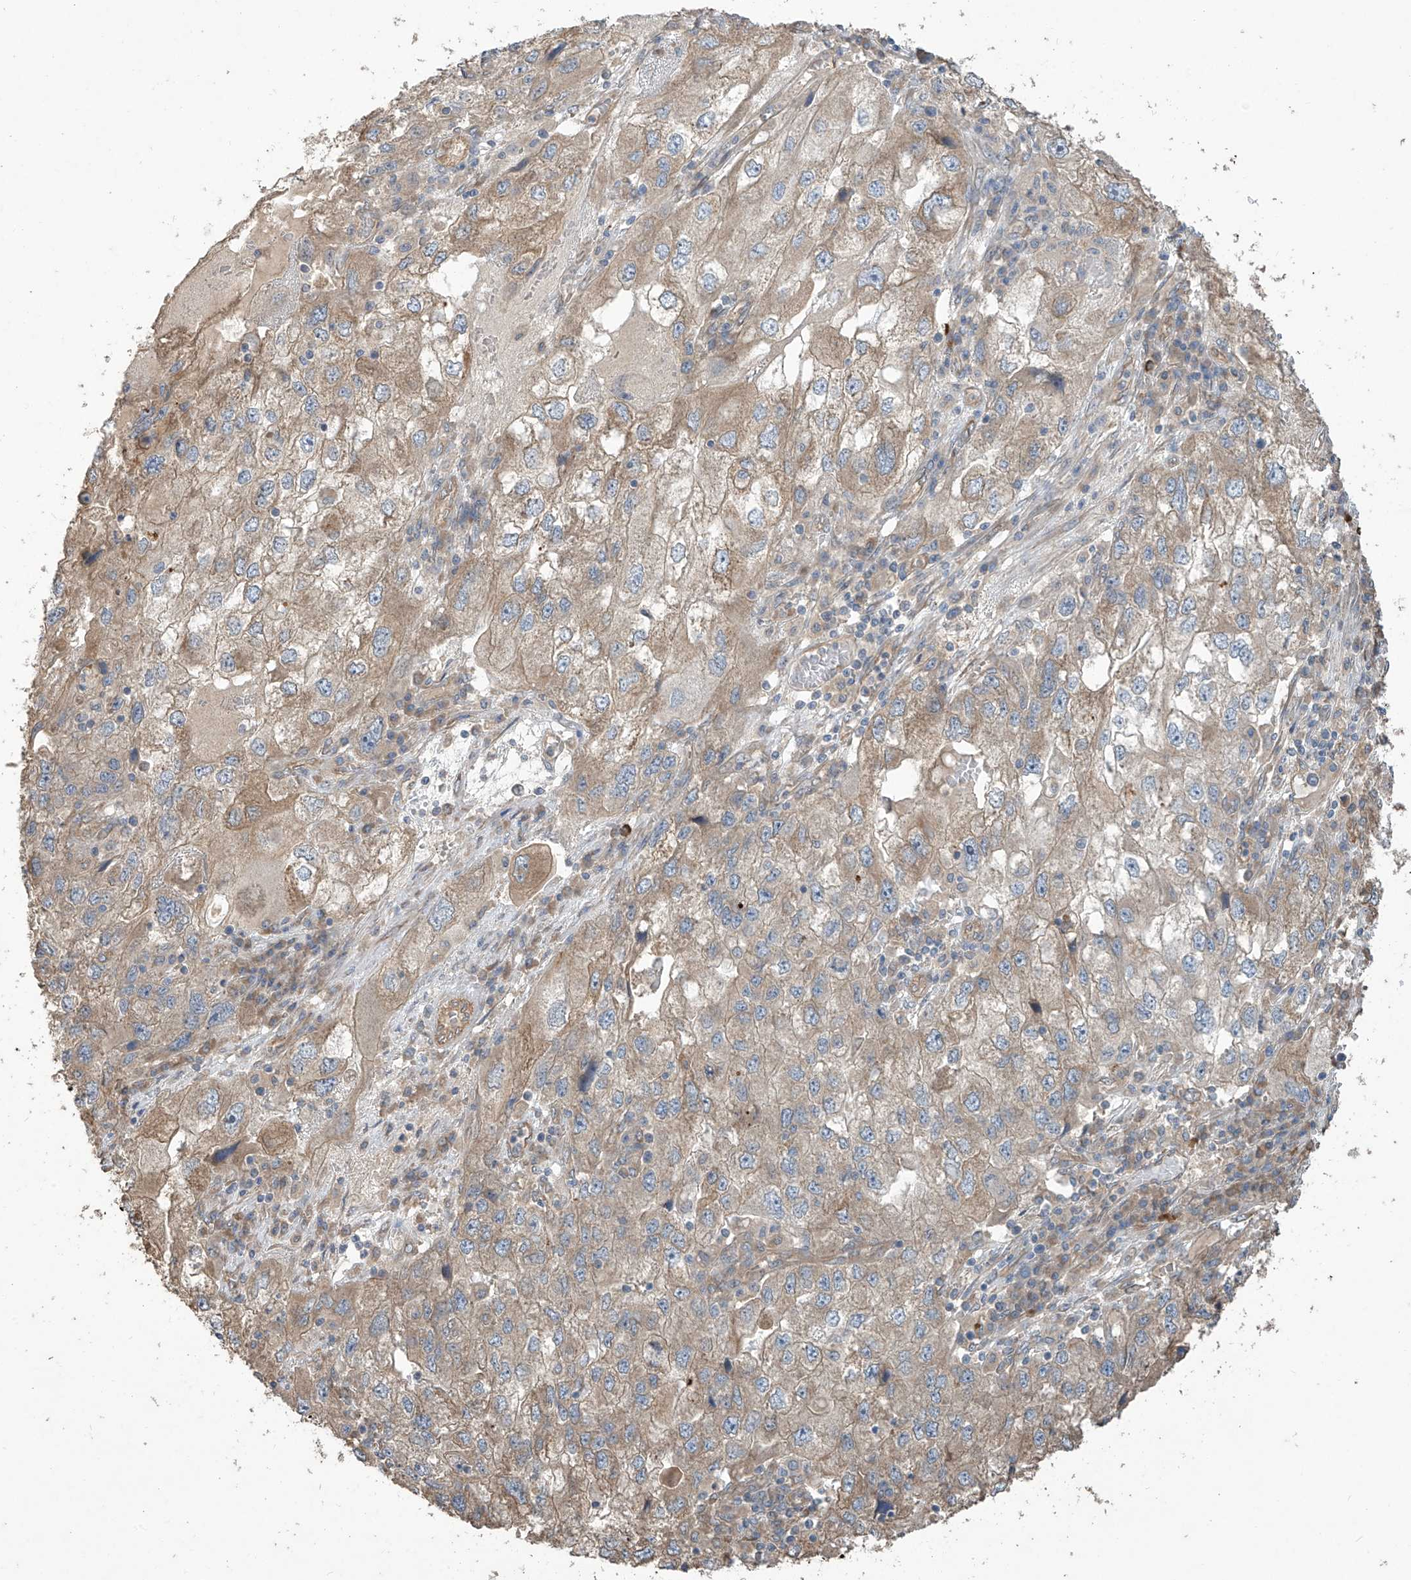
{"staining": {"intensity": "moderate", "quantity": "25%-75%", "location": "cytoplasmic/membranous"}, "tissue": "endometrial cancer", "cell_type": "Tumor cells", "image_type": "cancer", "snomed": [{"axis": "morphology", "description": "Adenocarcinoma, NOS"}, {"axis": "topography", "description": "Endometrium"}], "caption": "Protein expression analysis of human endometrial cancer reveals moderate cytoplasmic/membranous expression in approximately 25%-75% of tumor cells.", "gene": "AGBL5", "patient": {"sex": "female", "age": 49}}